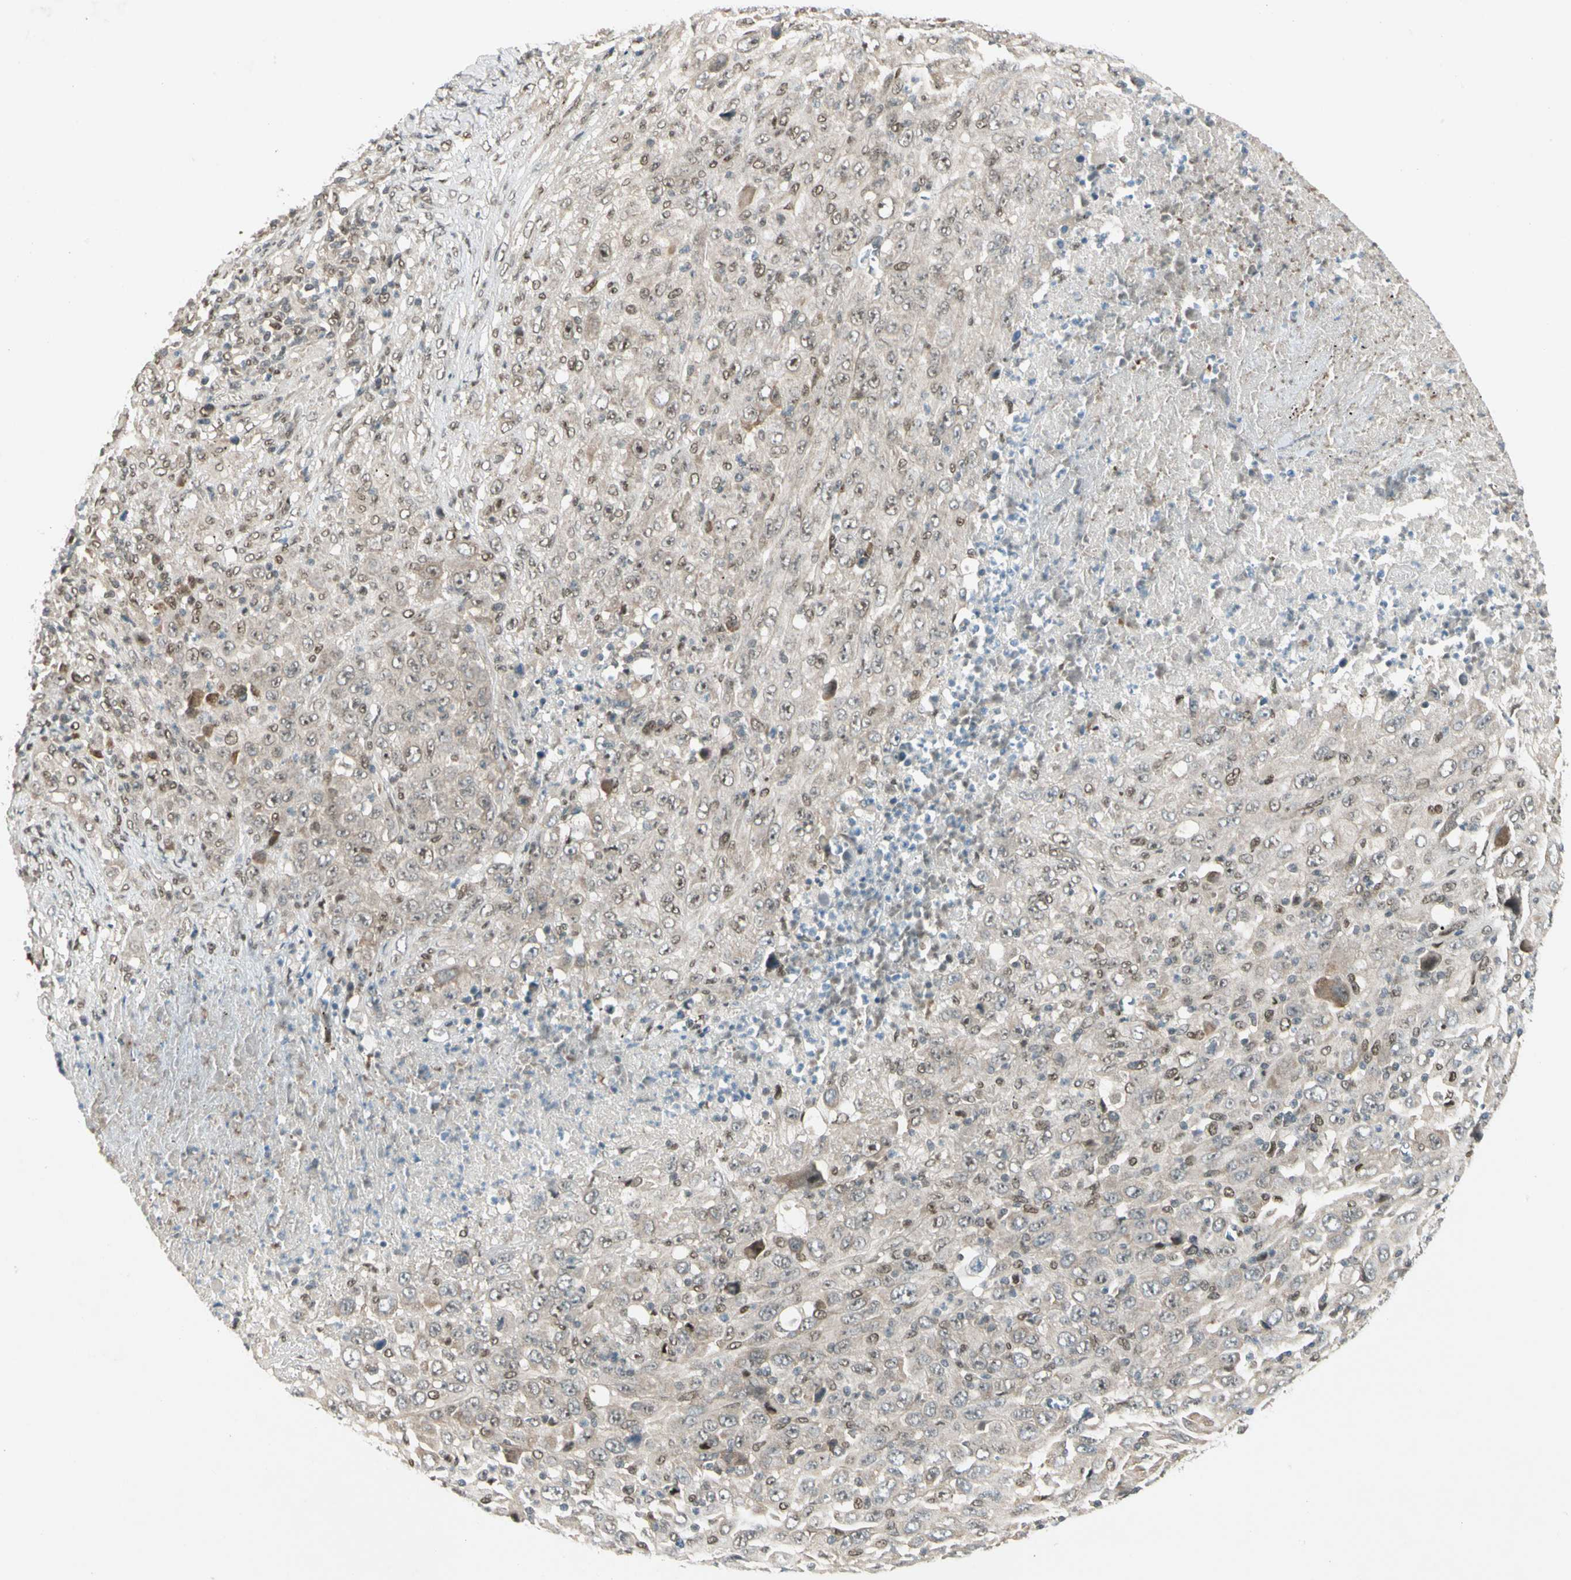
{"staining": {"intensity": "weak", "quantity": "25%-75%", "location": "cytoplasmic/membranous,nuclear"}, "tissue": "melanoma", "cell_type": "Tumor cells", "image_type": "cancer", "snomed": [{"axis": "morphology", "description": "Malignant melanoma, Metastatic site"}, {"axis": "topography", "description": "Skin"}], "caption": "Weak cytoplasmic/membranous and nuclear expression for a protein is identified in approximately 25%-75% of tumor cells of malignant melanoma (metastatic site) using immunohistochemistry (IHC).", "gene": "GTF3A", "patient": {"sex": "female", "age": 56}}